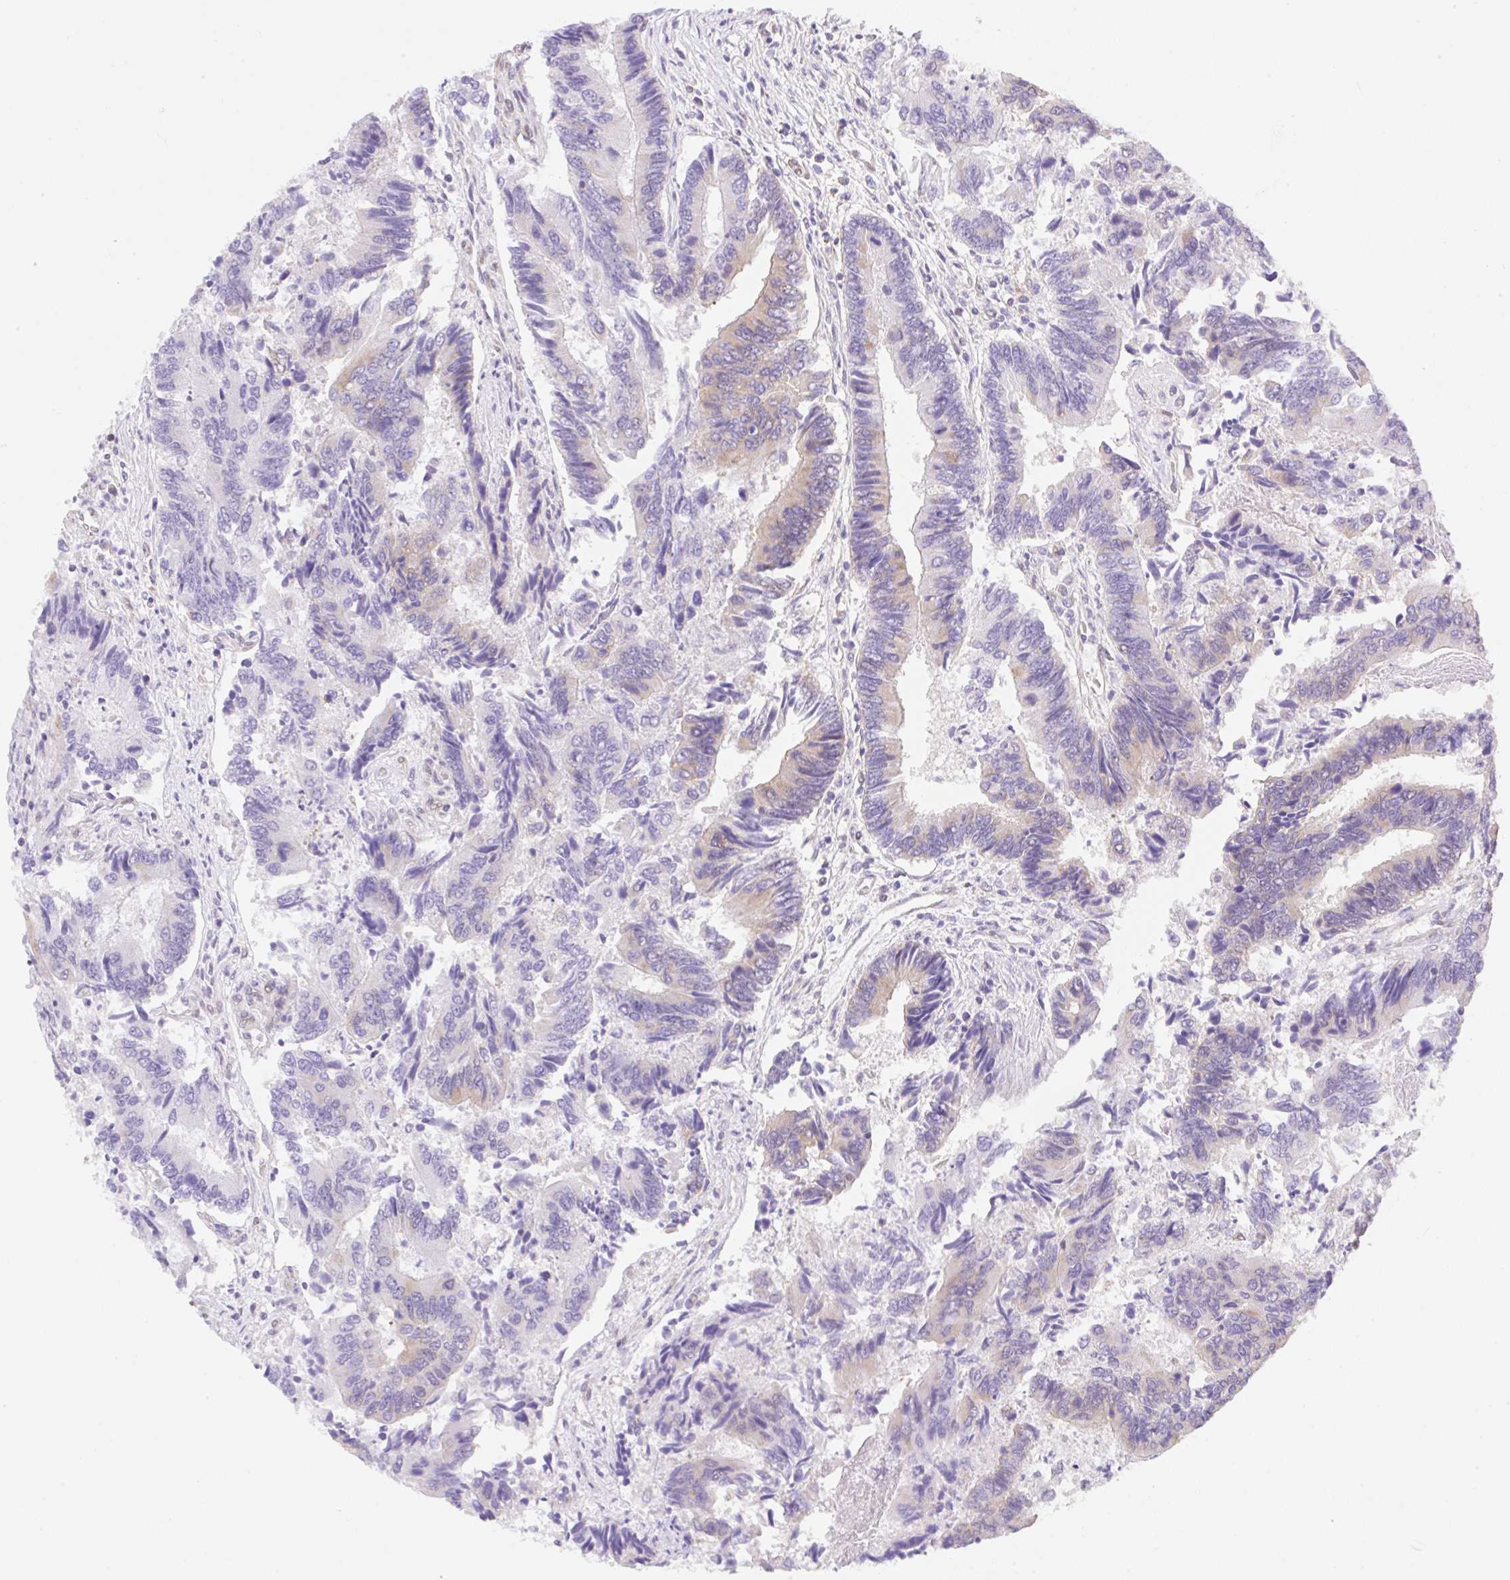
{"staining": {"intensity": "weak", "quantity": "25%-75%", "location": "cytoplasmic/membranous"}, "tissue": "colorectal cancer", "cell_type": "Tumor cells", "image_type": "cancer", "snomed": [{"axis": "morphology", "description": "Adenocarcinoma, NOS"}, {"axis": "topography", "description": "Colon"}], "caption": "There is low levels of weak cytoplasmic/membranous expression in tumor cells of colorectal cancer (adenocarcinoma), as demonstrated by immunohistochemical staining (brown color).", "gene": "TBPL2", "patient": {"sex": "female", "age": 67}}